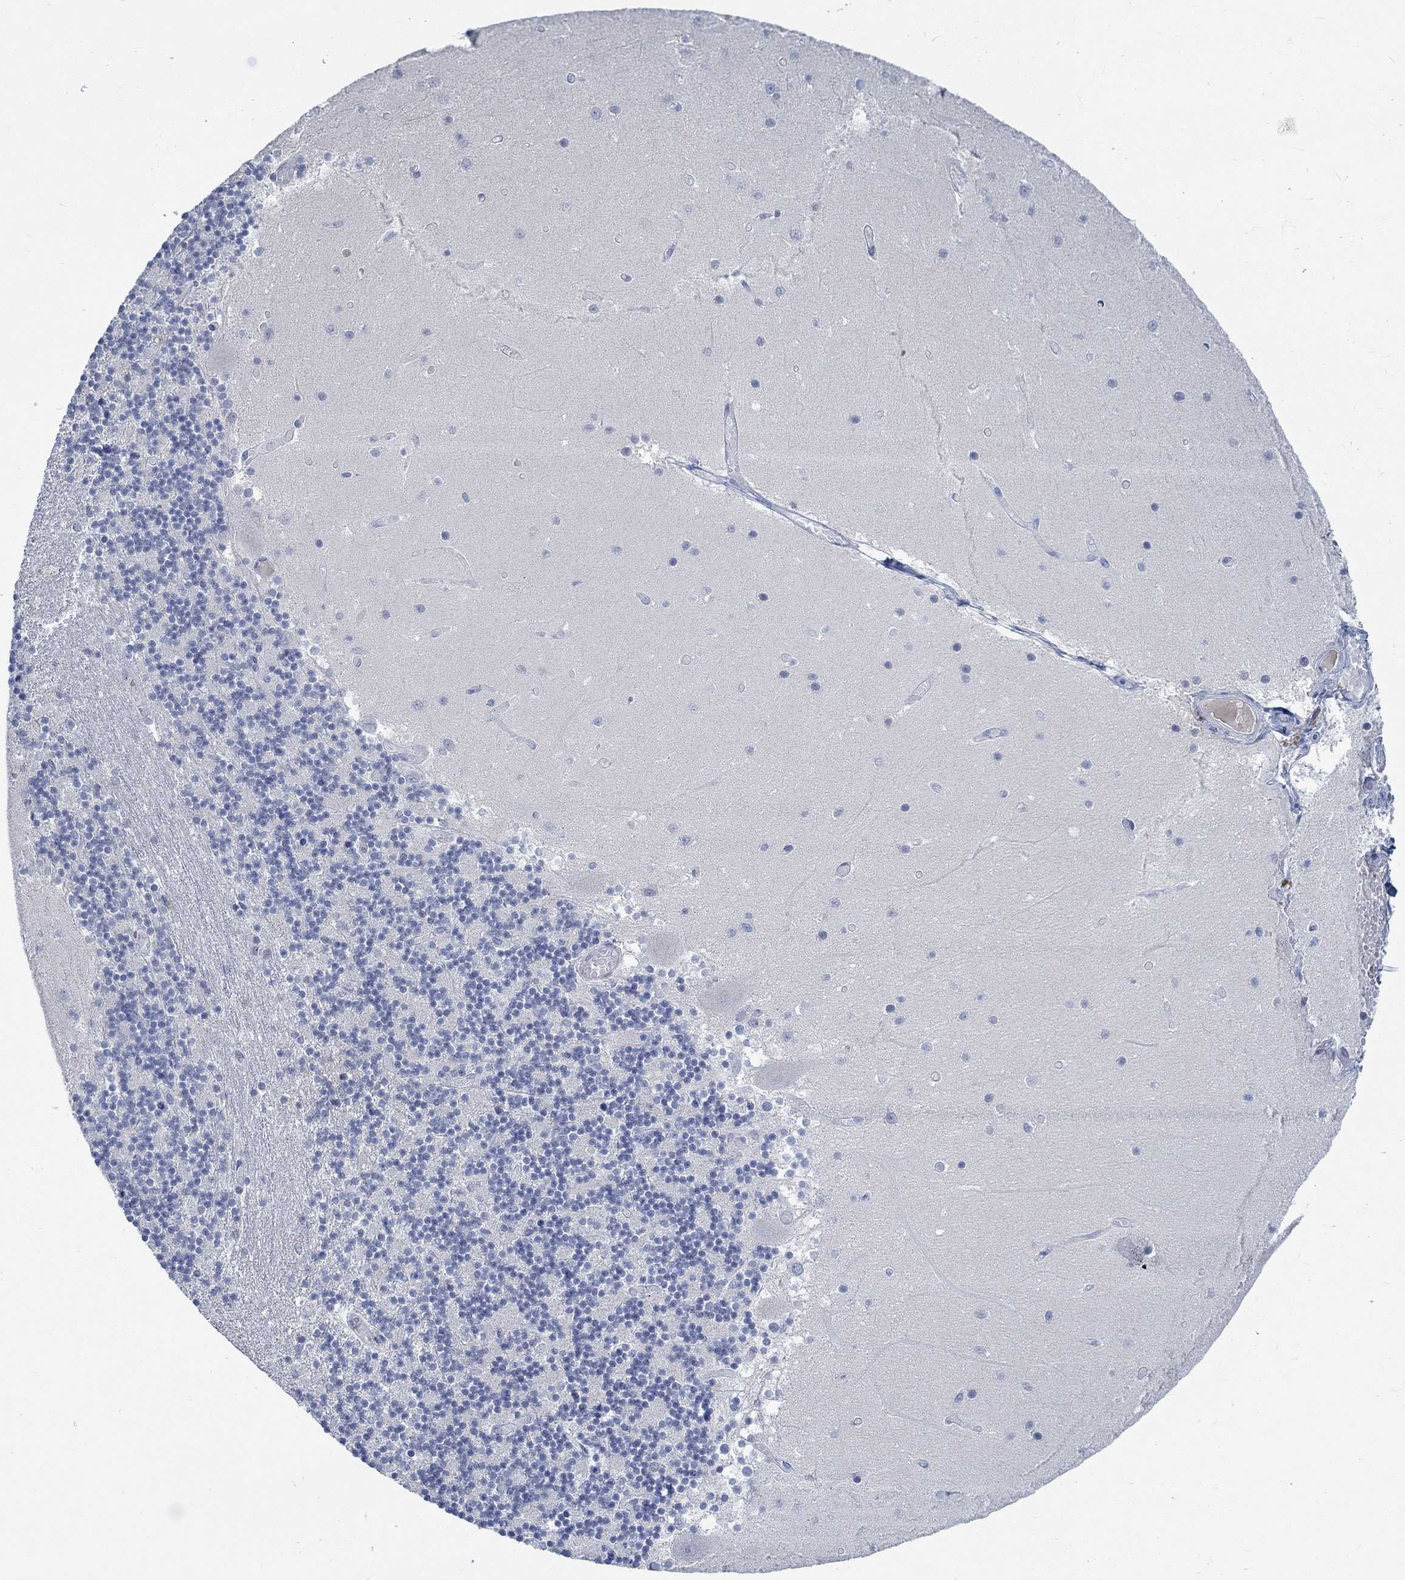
{"staining": {"intensity": "negative", "quantity": "none", "location": "none"}, "tissue": "cerebellum", "cell_type": "Cells in granular layer", "image_type": "normal", "snomed": [{"axis": "morphology", "description": "Normal tissue, NOS"}, {"axis": "topography", "description": "Cerebellum"}], "caption": "Cells in granular layer are negative for brown protein staining in normal cerebellum. (IHC, brightfield microscopy, high magnification).", "gene": "TEKT4", "patient": {"sex": "female", "age": 28}}